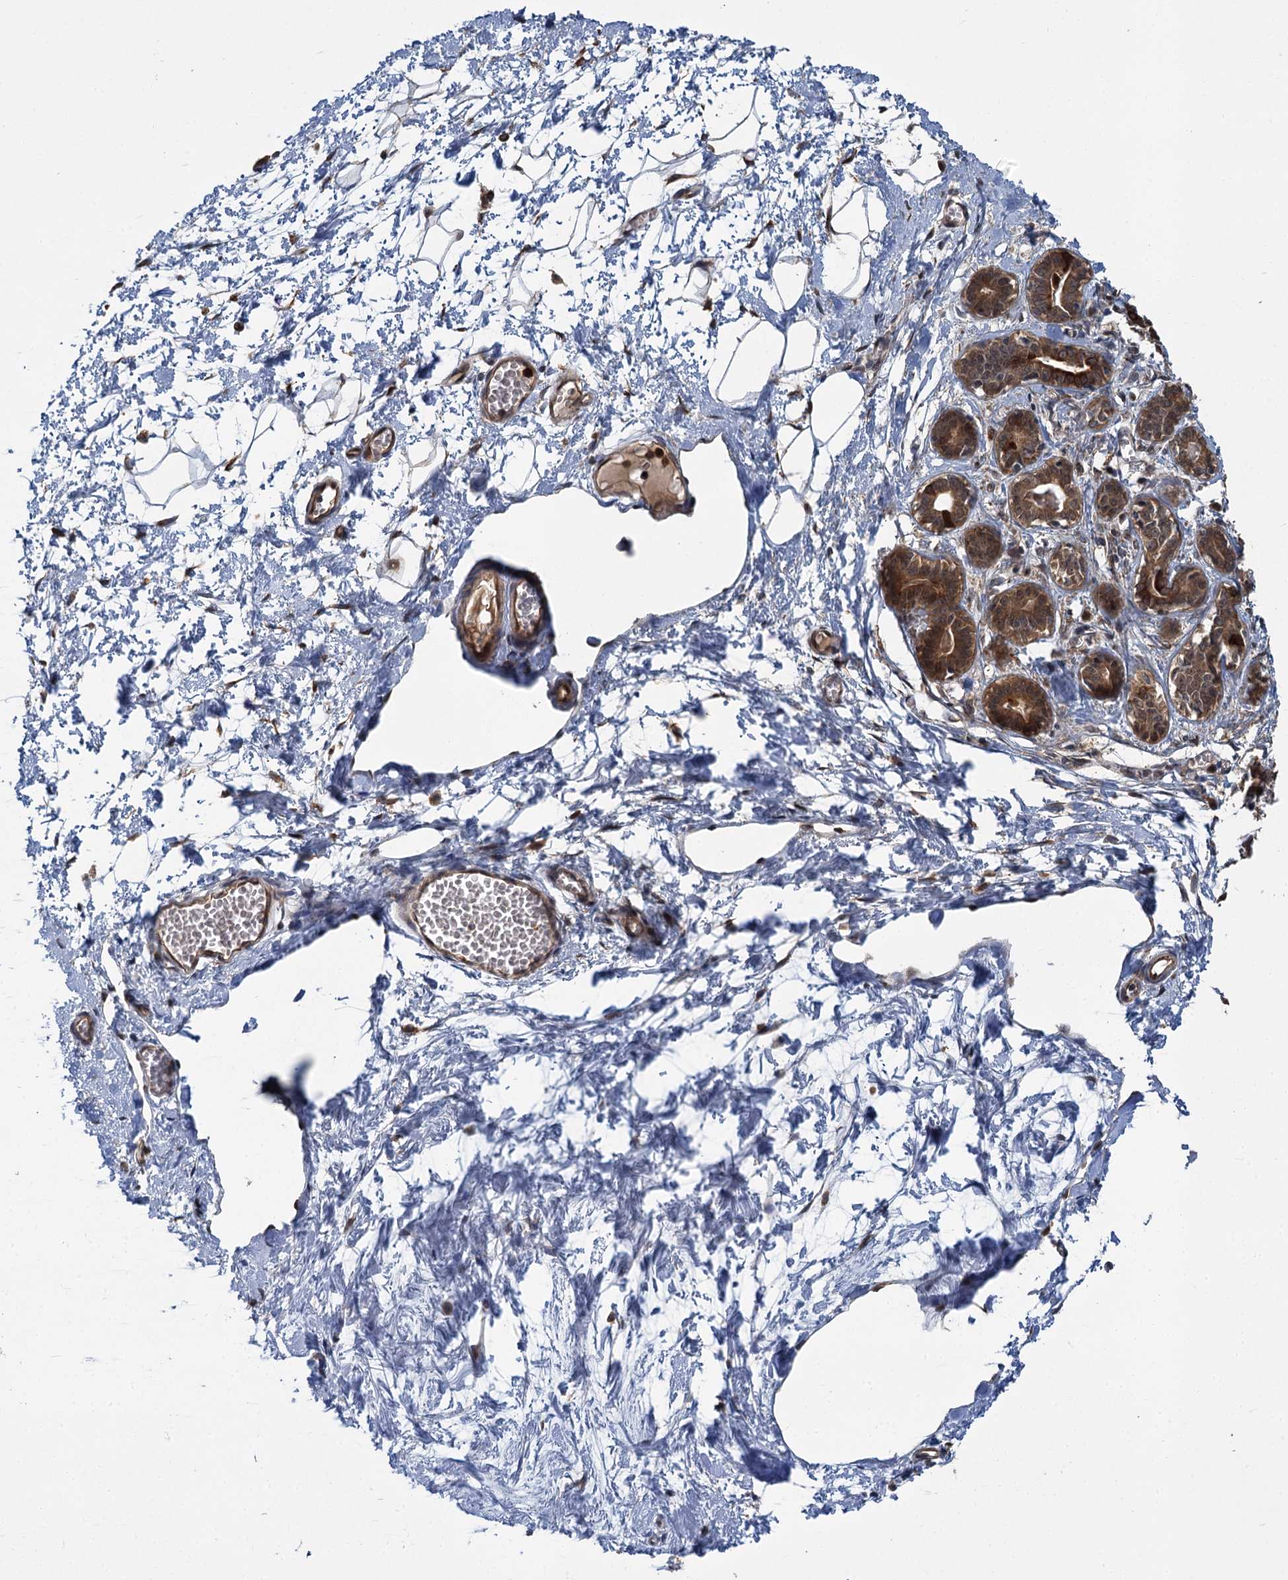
{"staining": {"intensity": "moderate", "quantity": "<25%", "location": "cytoplasmic/membranous"}, "tissue": "breast", "cell_type": "Adipocytes", "image_type": "normal", "snomed": [{"axis": "morphology", "description": "Normal tissue, NOS"}, {"axis": "topography", "description": "Breast"}], "caption": "Benign breast was stained to show a protein in brown. There is low levels of moderate cytoplasmic/membranous staining in approximately <25% of adipocytes. (DAB IHC with brightfield microscopy, high magnification).", "gene": "APBA2", "patient": {"sex": "female", "age": 27}}